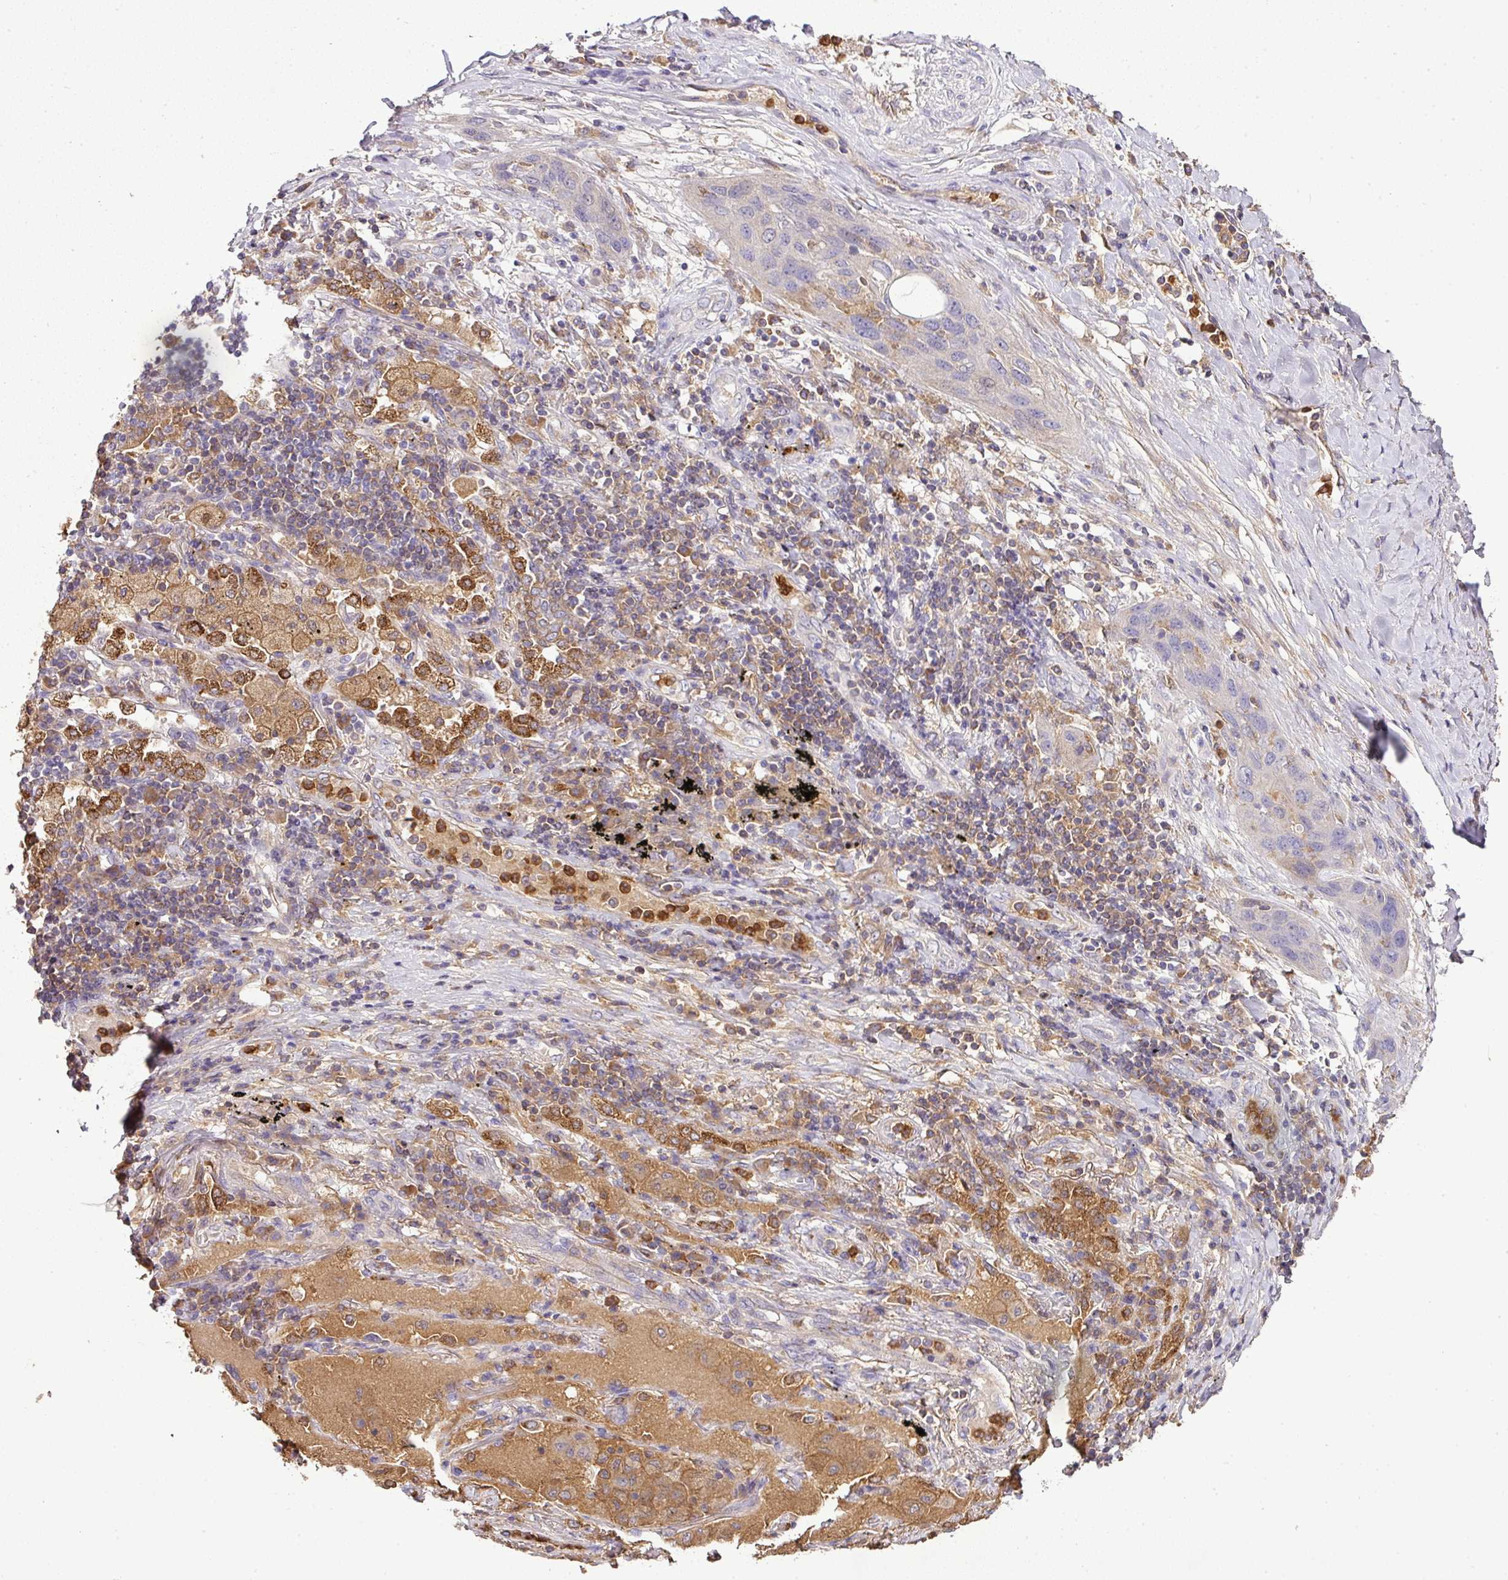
{"staining": {"intensity": "negative", "quantity": "none", "location": "none"}, "tissue": "lung cancer", "cell_type": "Tumor cells", "image_type": "cancer", "snomed": [{"axis": "morphology", "description": "Squamous cell carcinoma, NOS"}, {"axis": "topography", "description": "Lung"}], "caption": "A high-resolution micrograph shows immunohistochemistry staining of lung cancer (squamous cell carcinoma), which exhibits no significant staining in tumor cells.", "gene": "CAB39L", "patient": {"sex": "female", "age": 70}}